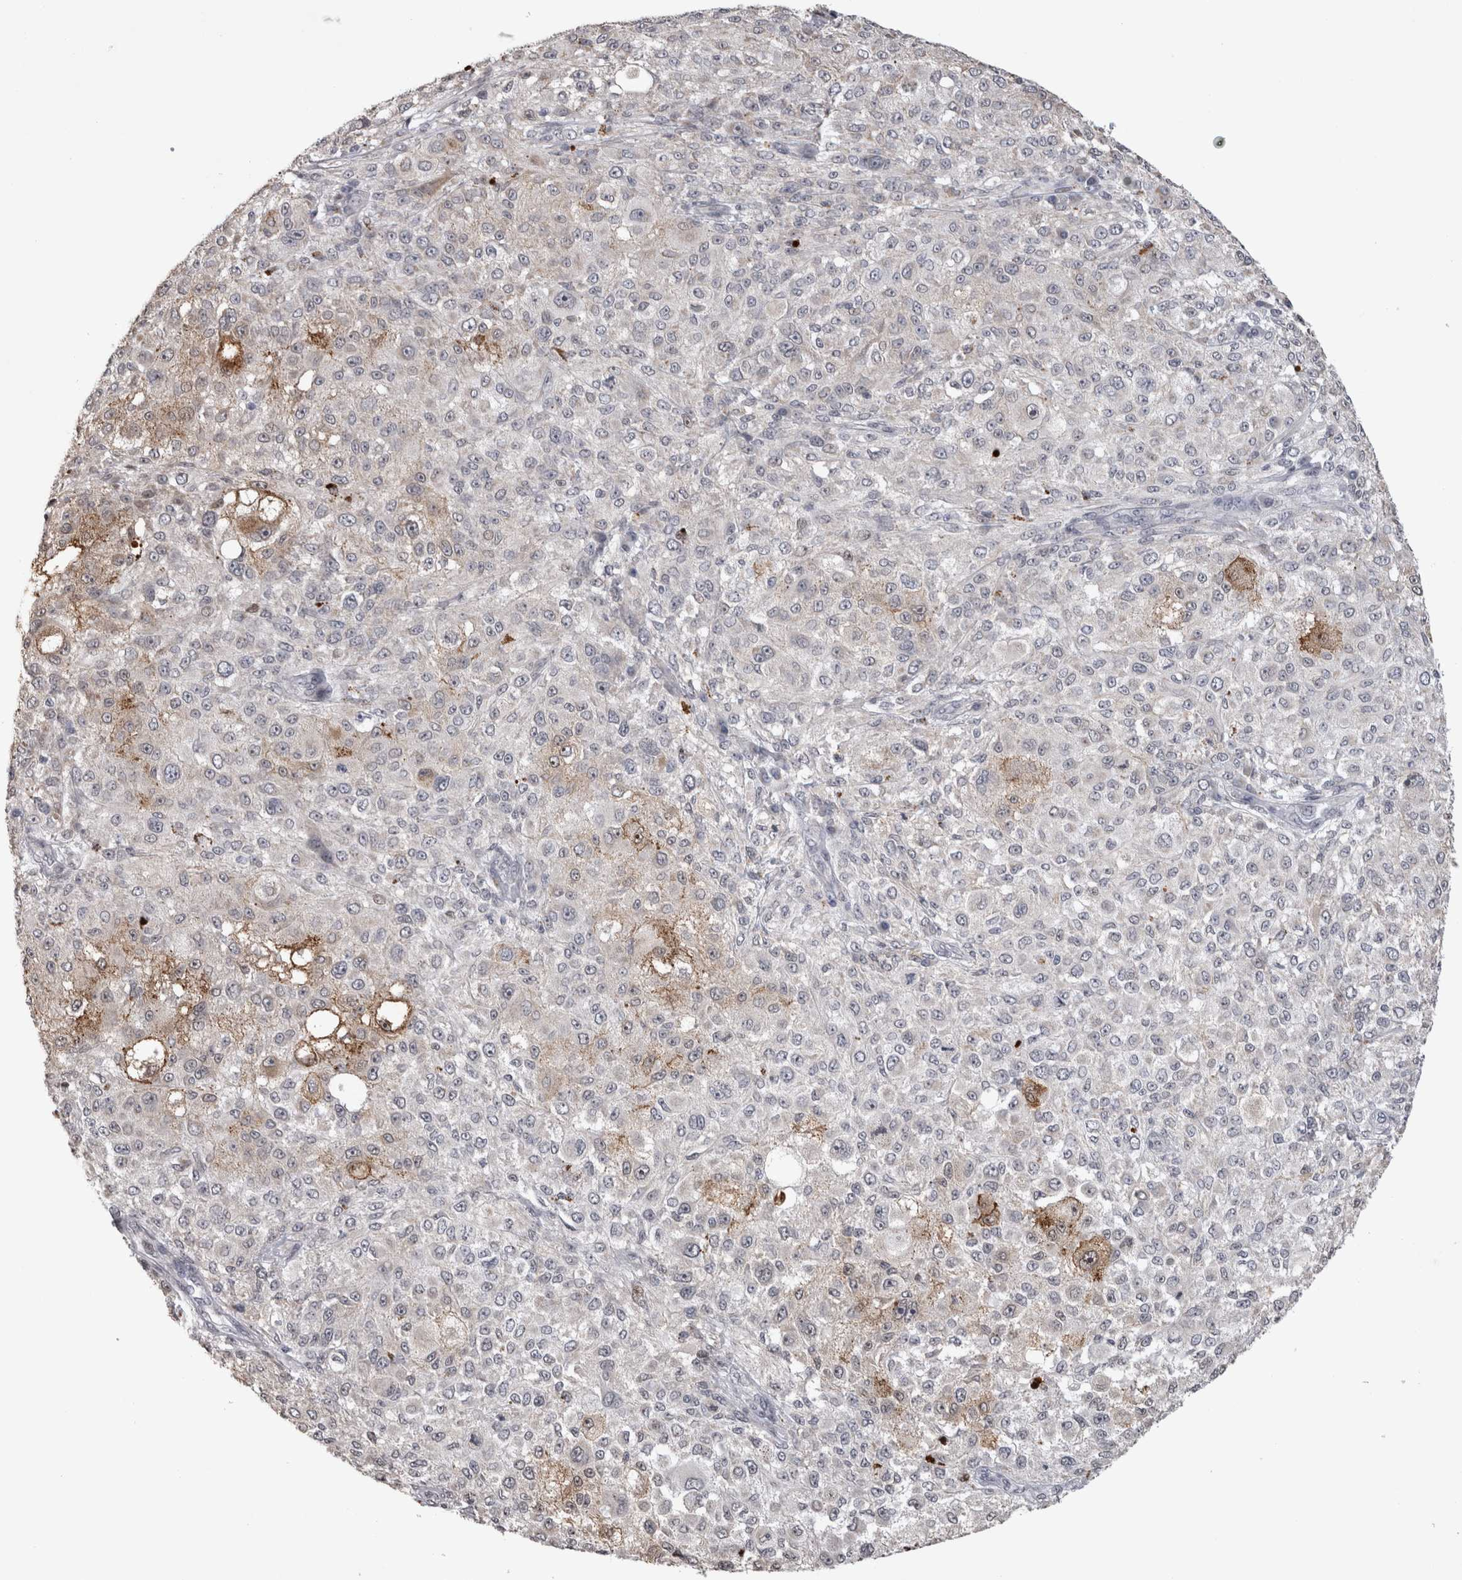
{"staining": {"intensity": "negative", "quantity": "none", "location": "none"}, "tissue": "melanoma", "cell_type": "Tumor cells", "image_type": "cancer", "snomed": [{"axis": "morphology", "description": "Necrosis, NOS"}, {"axis": "morphology", "description": "Malignant melanoma, NOS"}, {"axis": "topography", "description": "Skin"}], "caption": "Tumor cells are negative for brown protein staining in malignant melanoma. (DAB (3,3'-diaminobenzidine) immunohistochemistry visualized using brightfield microscopy, high magnification).", "gene": "IFI44", "patient": {"sex": "female", "age": 87}}